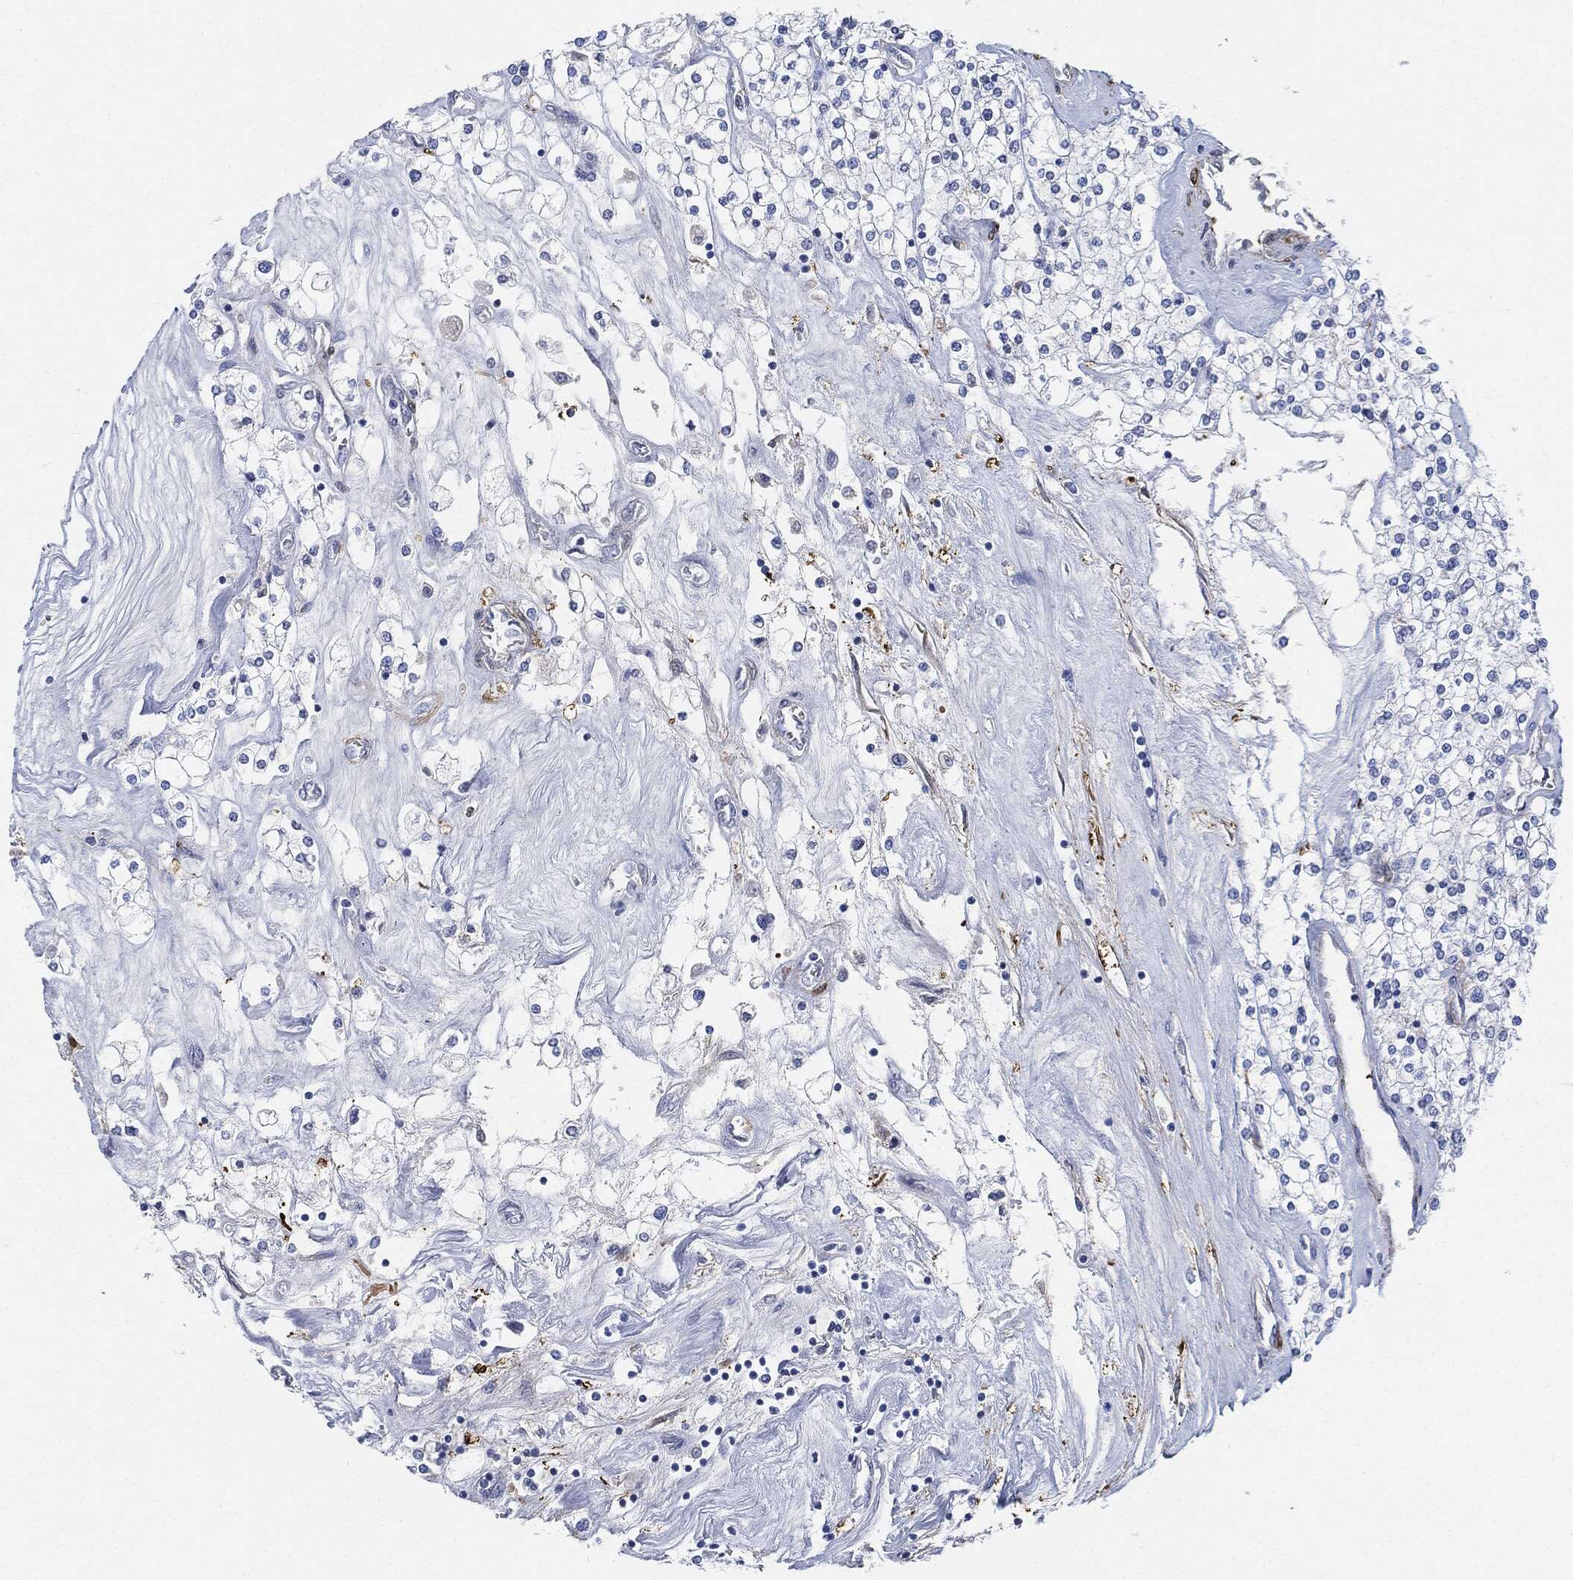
{"staining": {"intensity": "negative", "quantity": "none", "location": "none"}, "tissue": "renal cancer", "cell_type": "Tumor cells", "image_type": "cancer", "snomed": [{"axis": "morphology", "description": "Adenocarcinoma, NOS"}, {"axis": "topography", "description": "Kidney"}], "caption": "Photomicrograph shows no protein expression in tumor cells of adenocarcinoma (renal) tissue.", "gene": "TAGLN", "patient": {"sex": "male", "age": 80}}